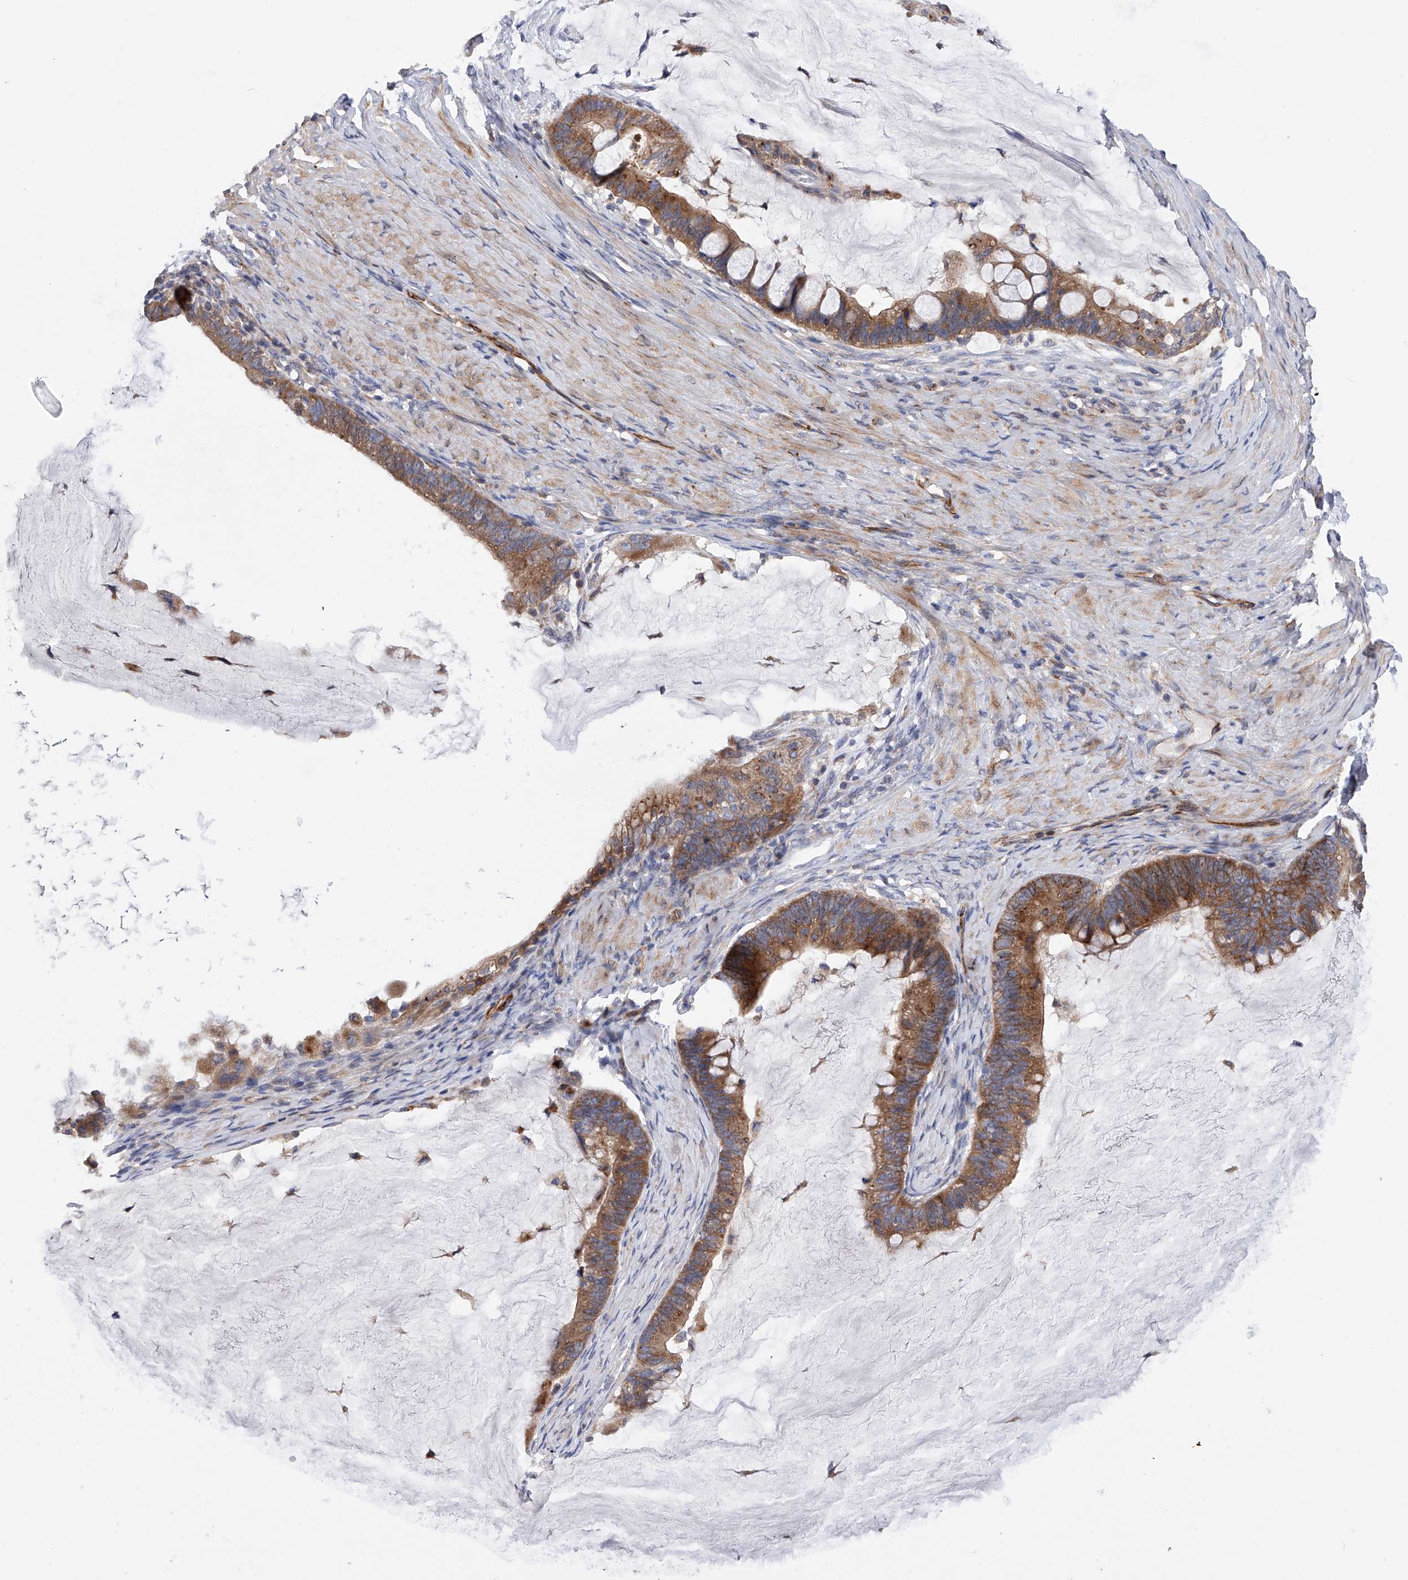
{"staining": {"intensity": "moderate", "quantity": ">75%", "location": "cytoplasmic/membranous"}, "tissue": "ovarian cancer", "cell_type": "Tumor cells", "image_type": "cancer", "snomed": [{"axis": "morphology", "description": "Cystadenocarcinoma, mucinous, NOS"}, {"axis": "topography", "description": "Ovary"}], "caption": "High-magnification brightfield microscopy of ovarian cancer stained with DAB (3,3'-diaminobenzidine) (brown) and counterstained with hematoxylin (blue). tumor cells exhibit moderate cytoplasmic/membranous positivity is appreciated in approximately>75% of cells. The staining was performed using DAB (3,3'-diaminobenzidine), with brown indicating positive protein expression. Nuclei are stained blue with hematoxylin.", "gene": "MLYCD", "patient": {"sex": "female", "age": 61}}